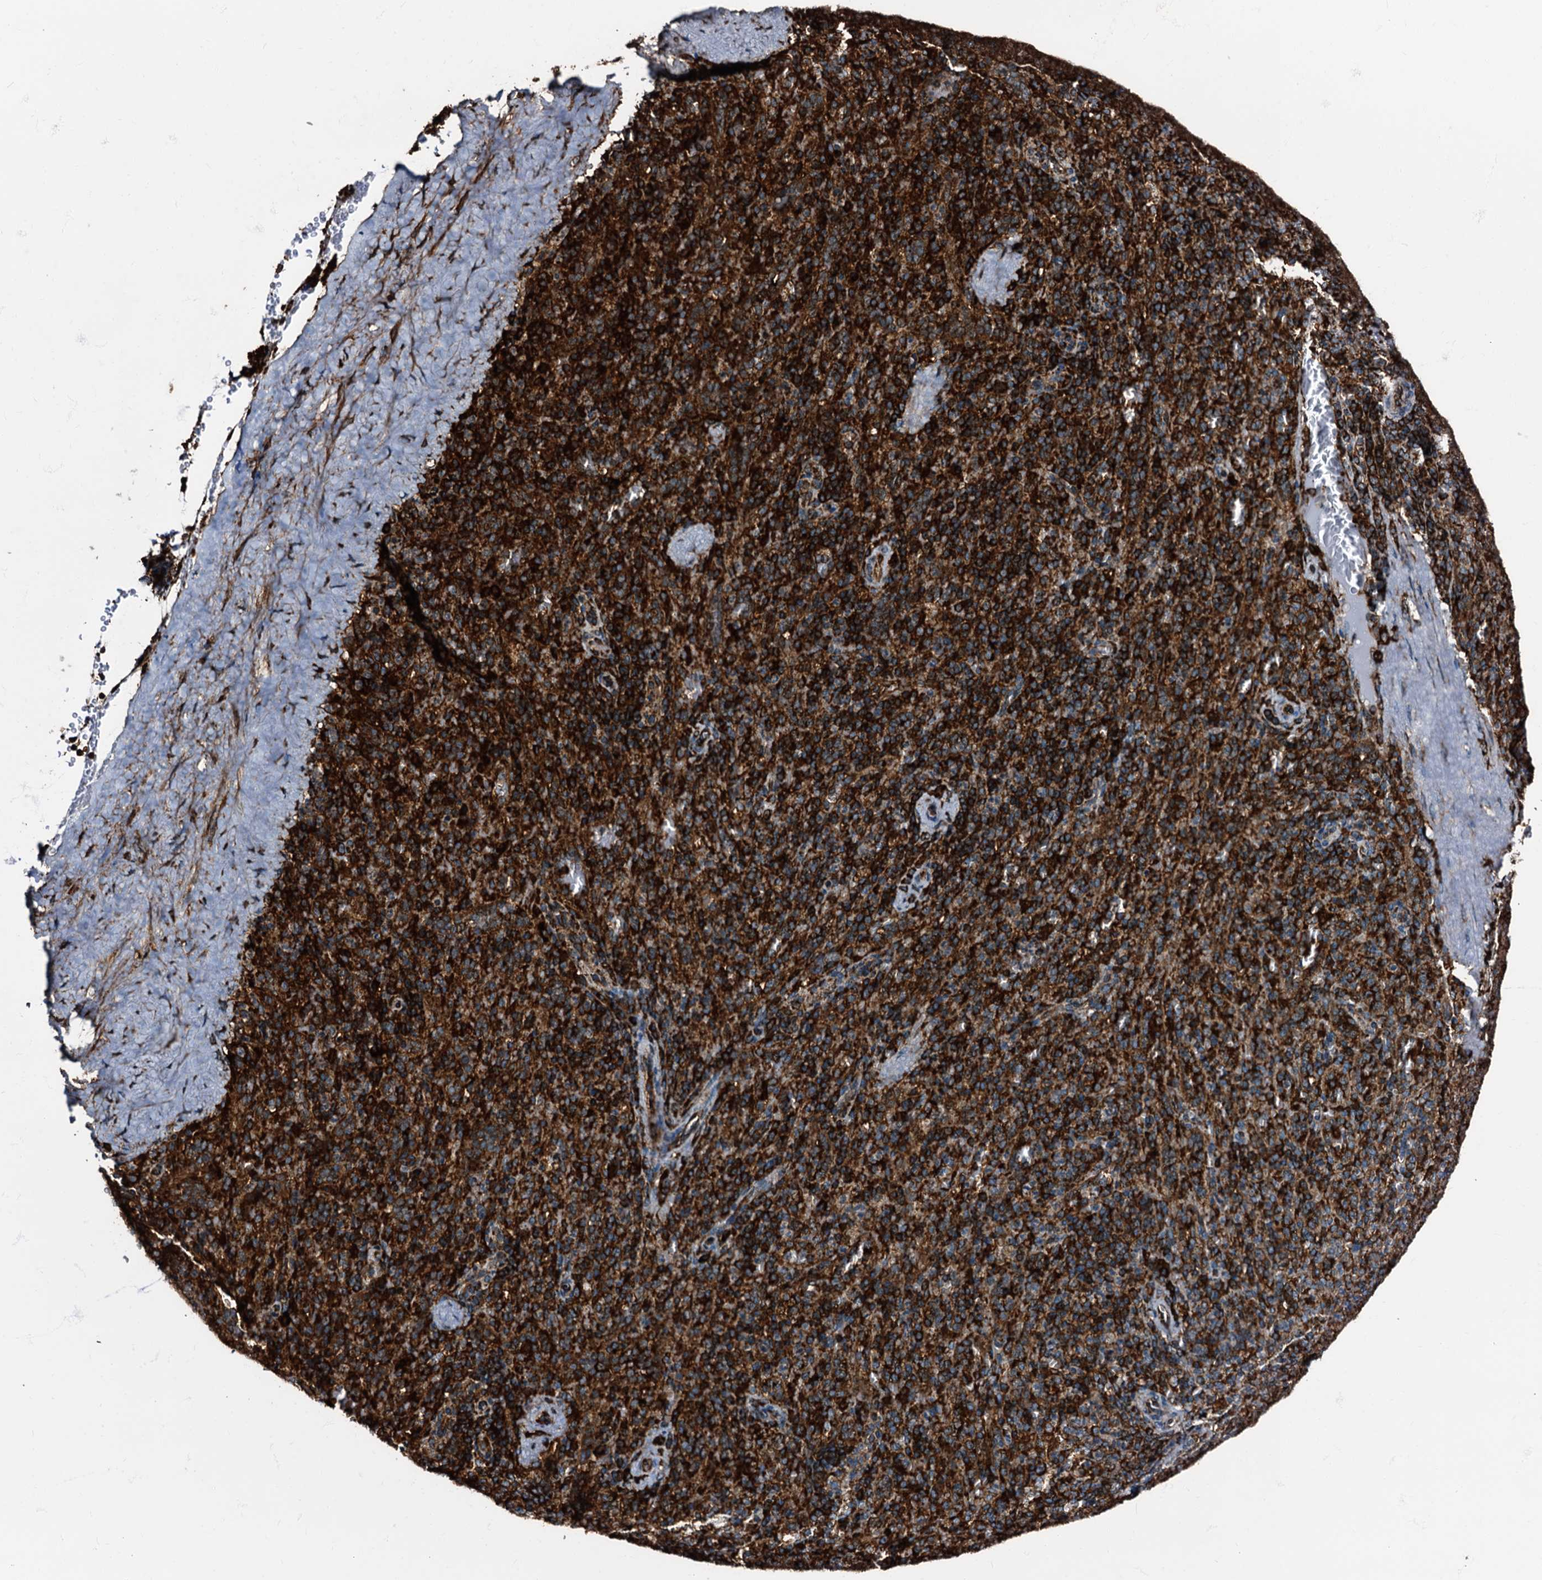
{"staining": {"intensity": "strong", "quantity": ">75%", "location": "cytoplasmic/membranous"}, "tissue": "spleen", "cell_type": "Cells in red pulp", "image_type": "normal", "snomed": [{"axis": "morphology", "description": "Normal tissue, NOS"}, {"axis": "topography", "description": "Spleen"}], "caption": "Protein staining demonstrates strong cytoplasmic/membranous staining in approximately >75% of cells in red pulp in unremarkable spleen.", "gene": "ATP2C1", "patient": {"sex": "female", "age": 21}}